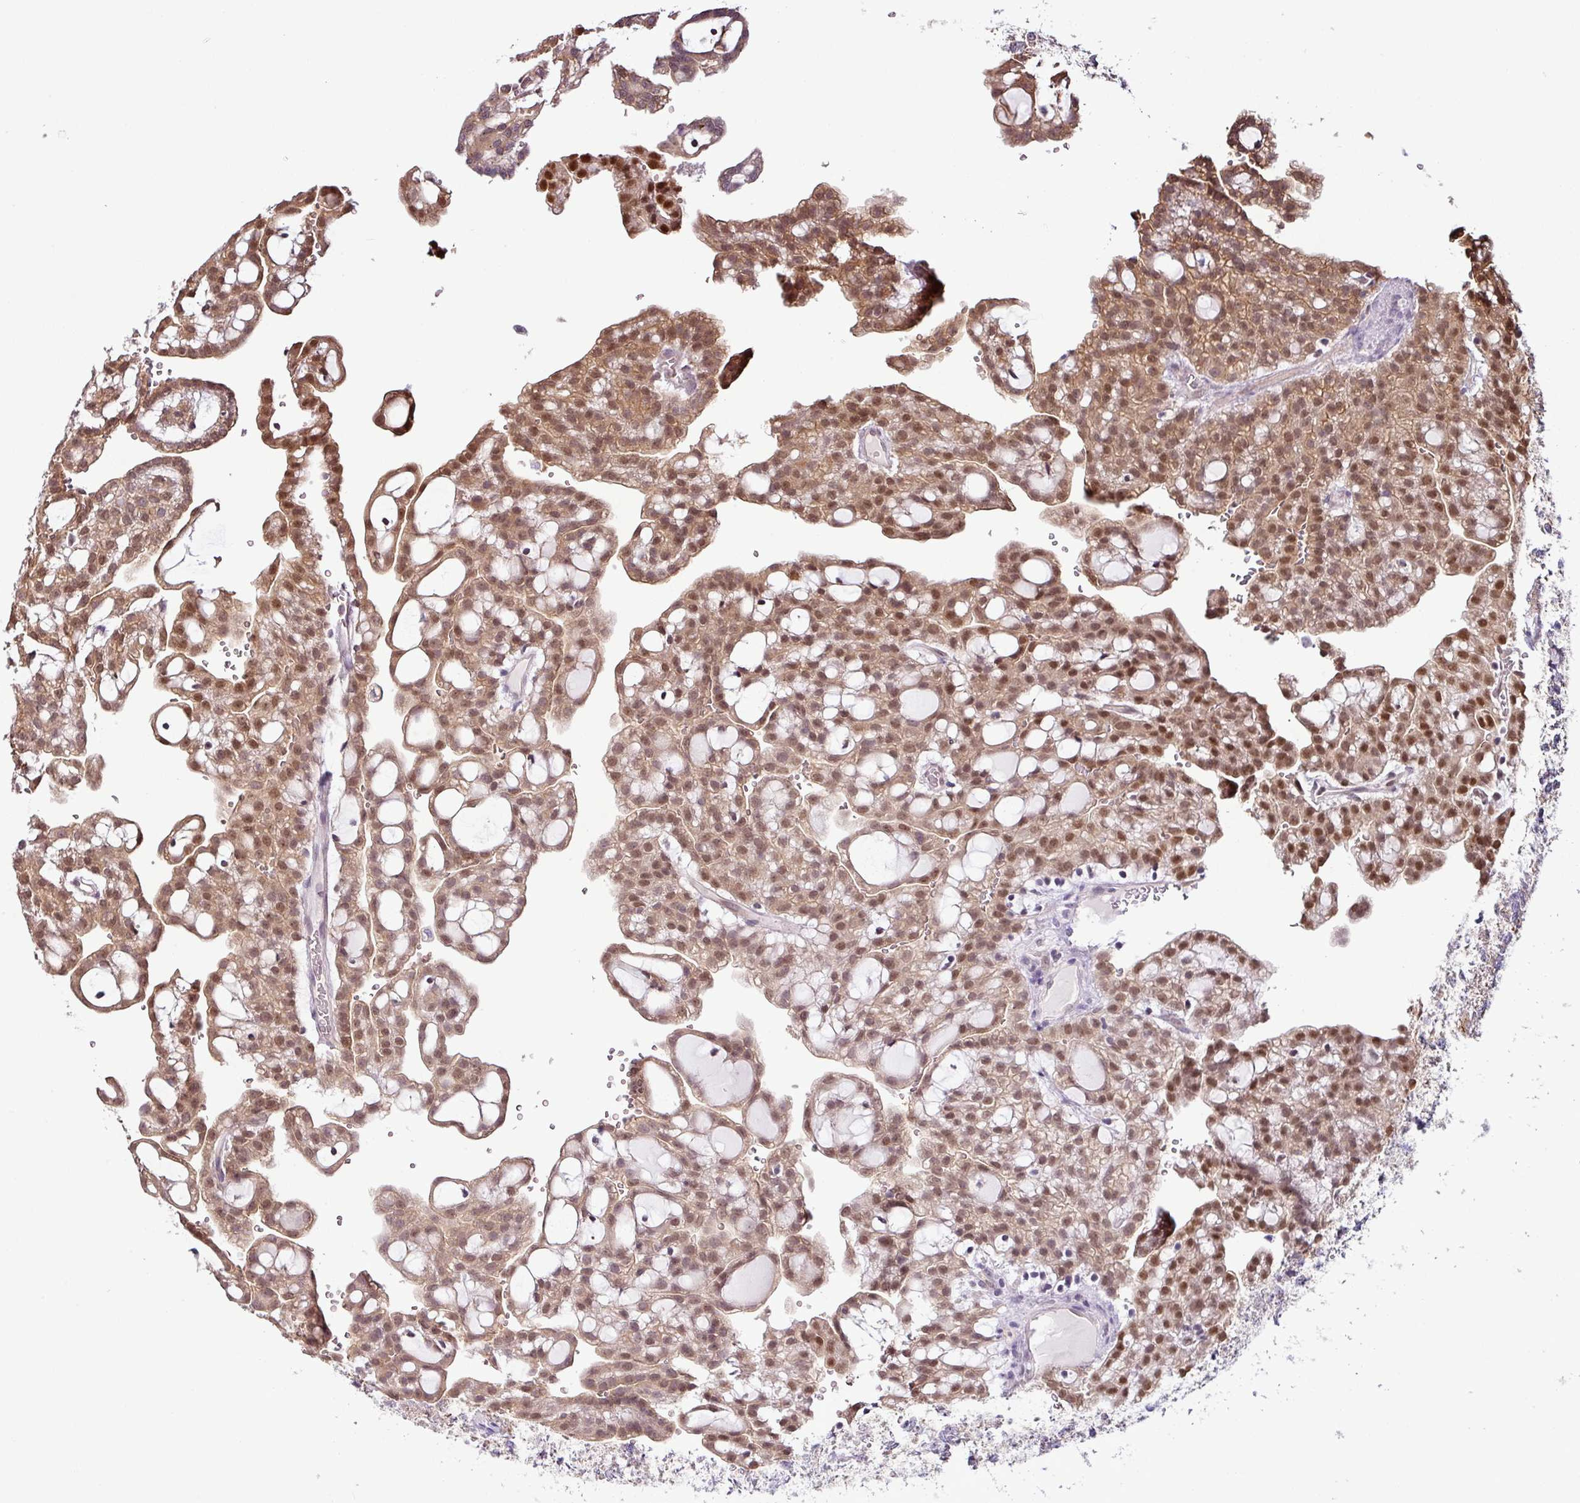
{"staining": {"intensity": "moderate", "quantity": ">75%", "location": "cytoplasmic/membranous,nuclear"}, "tissue": "renal cancer", "cell_type": "Tumor cells", "image_type": "cancer", "snomed": [{"axis": "morphology", "description": "Adenocarcinoma, NOS"}, {"axis": "topography", "description": "Kidney"}], "caption": "This image exhibits immunohistochemistry (IHC) staining of human renal cancer, with medium moderate cytoplasmic/membranous and nuclear positivity in approximately >75% of tumor cells.", "gene": "DERPC", "patient": {"sex": "male", "age": 63}}